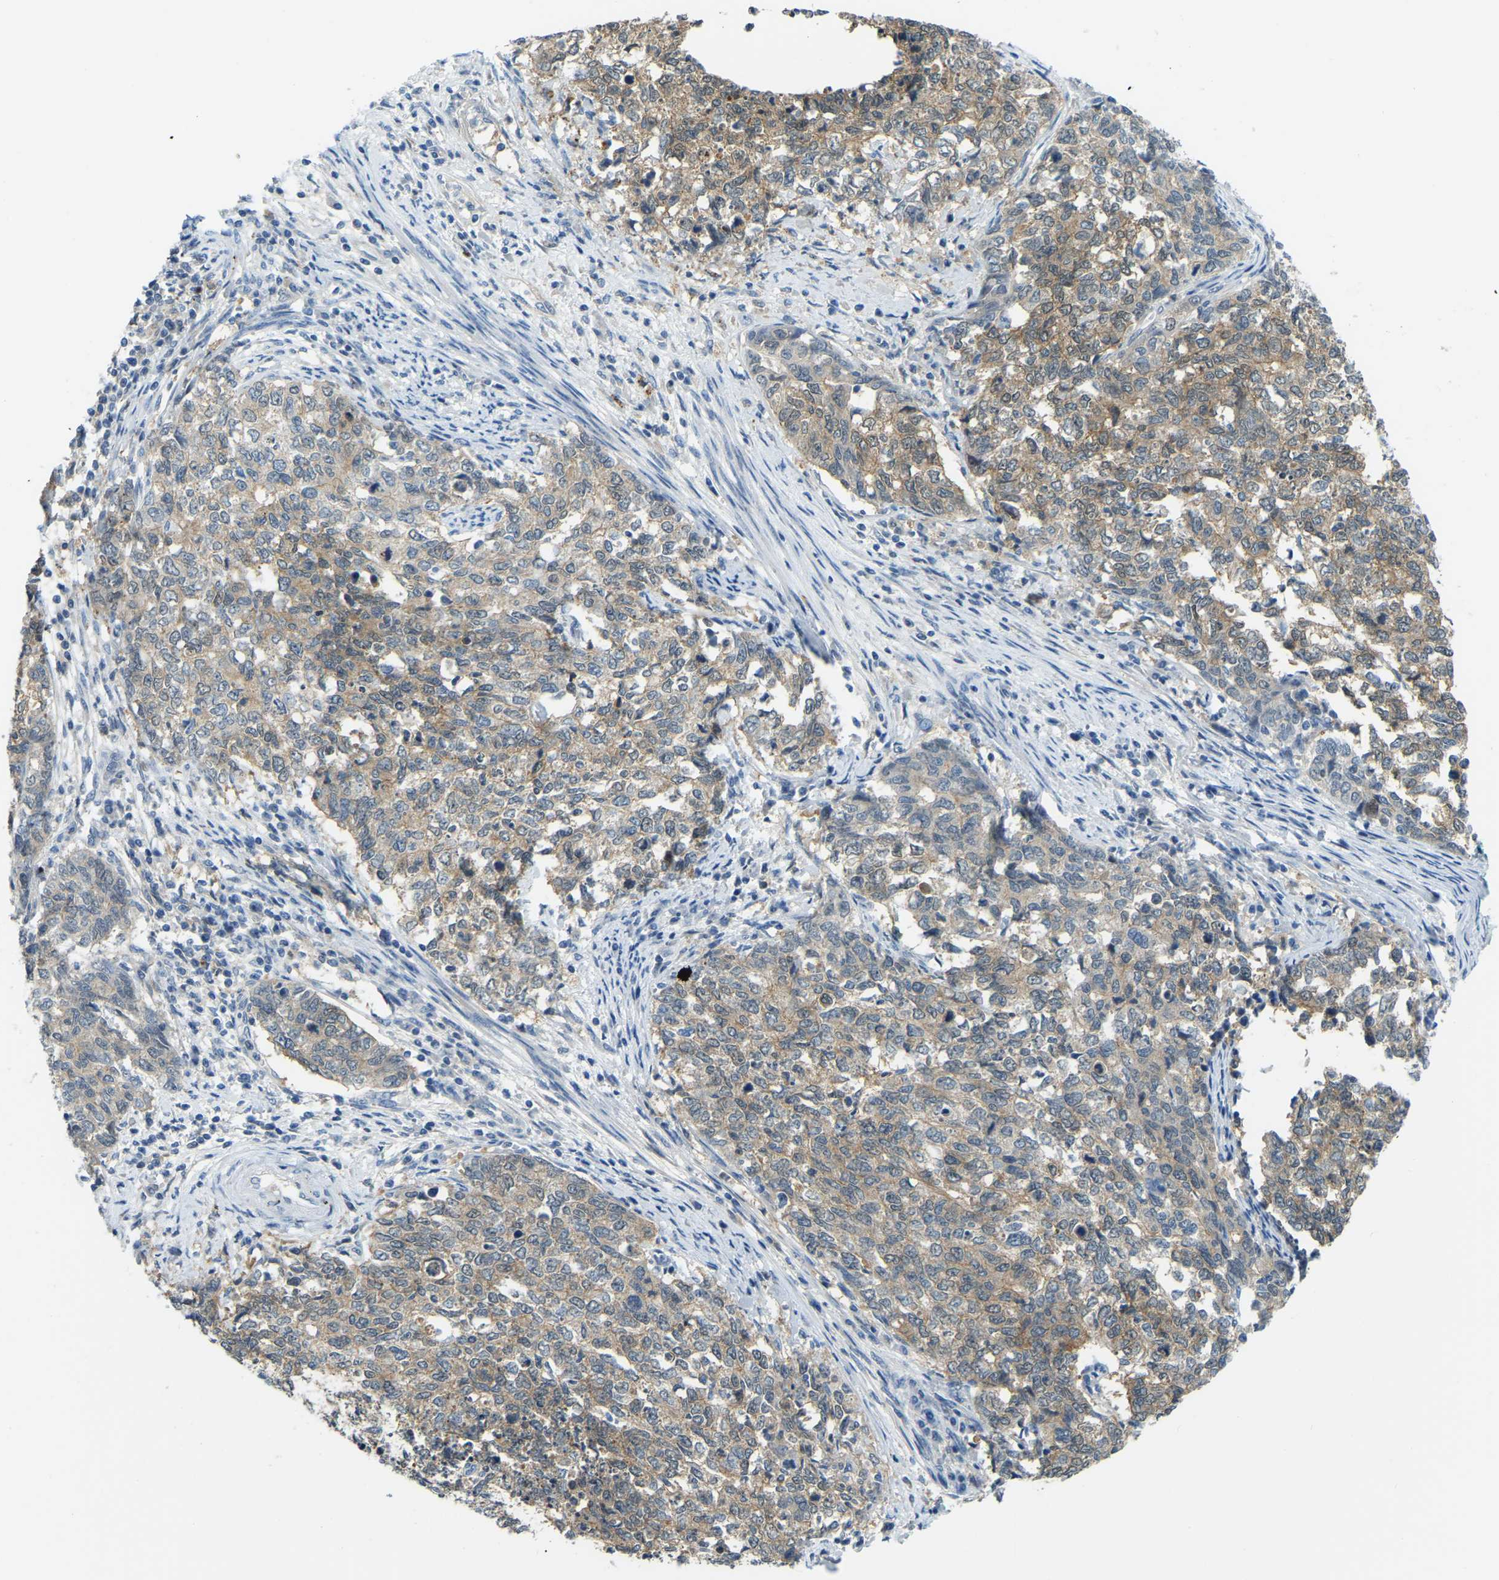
{"staining": {"intensity": "moderate", "quantity": ">75%", "location": "cytoplasmic/membranous"}, "tissue": "cervical cancer", "cell_type": "Tumor cells", "image_type": "cancer", "snomed": [{"axis": "morphology", "description": "Squamous cell carcinoma, NOS"}, {"axis": "topography", "description": "Cervix"}], "caption": "Cervical squamous cell carcinoma stained with a brown dye exhibits moderate cytoplasmic/membranous positive positivity in about >75% of tumor cells.", "gene": "NME8", "patient": {"sex": "female", "age": 63}}